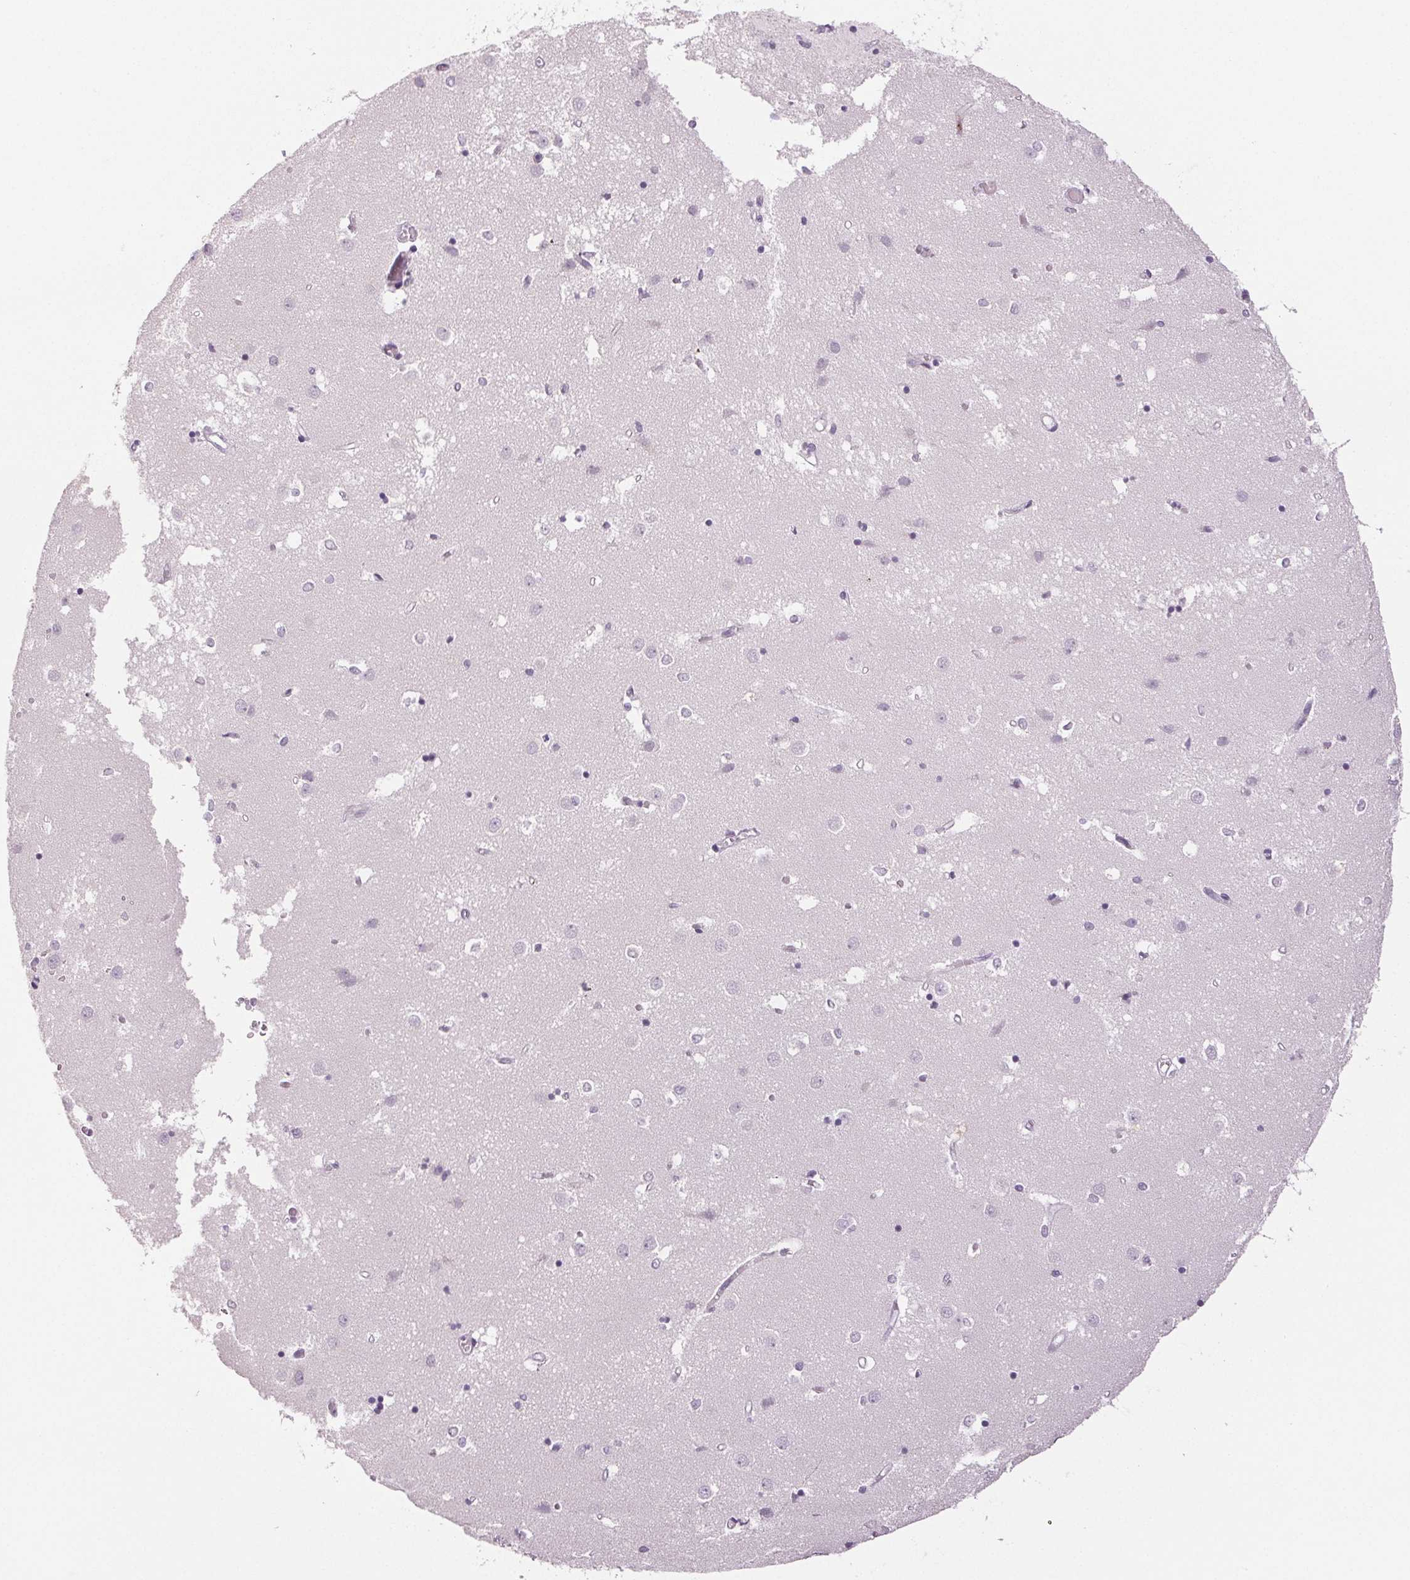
{"staining": {"intensity": "negative", "quantity": "none", "location": "none"}, "tissue": "caudate", "cell_type": "Glial cells", "image_type": "normal", "snomed": [{"axis": "morphology", "description": "Normal tissue, NOS"}, {"axis": "topography", "description": "Lateral ventricle wall"}], "caption": "Human caudate stained for a protein using IHC displays no expression in glial cells.", "gene": "LTF", "patient": {"sex": "male", "age": 54}}